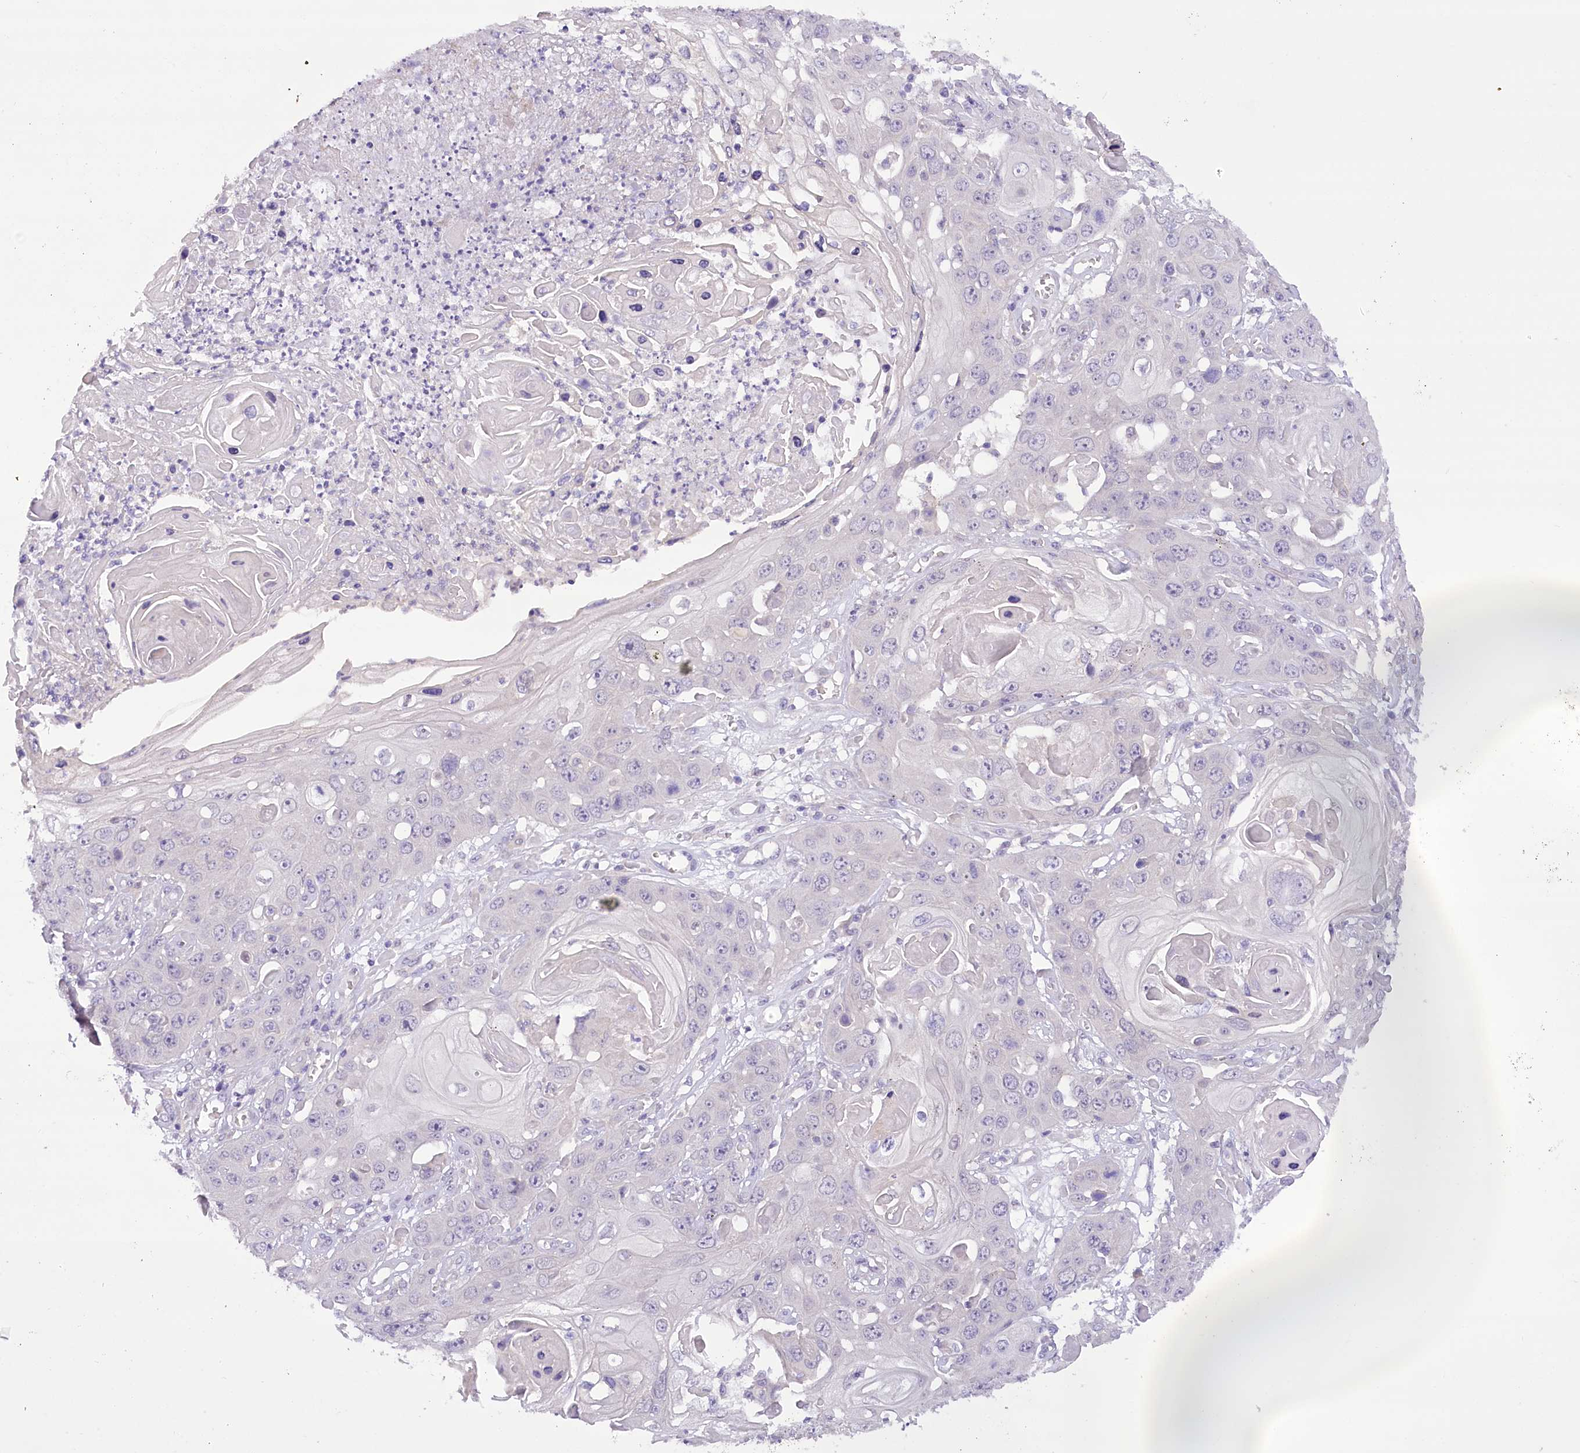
{"staining": {"intensity": "negative", "quantity": "none", "location": "none"}, "tissue": "skin cancer", "cell_type": "Tumor cells", "image_type": "cancer", "snomed": [{"axis": "morphology", "description": "Squamous cell carcinoma, NOS"}, {"axis": "topography", "description": "Skin"}], "caption": "A high-resolution histopathology image shows IHC staining of skin cancer, which shows no significant expression in tumor cells. (DAB (3,3'-diaminobenzidine) immunohistochemistry visualized using brightfield microscopy, high magnification).", "gene": "DCUN1D1", "patient": {"sex": "male", "age": 55}}